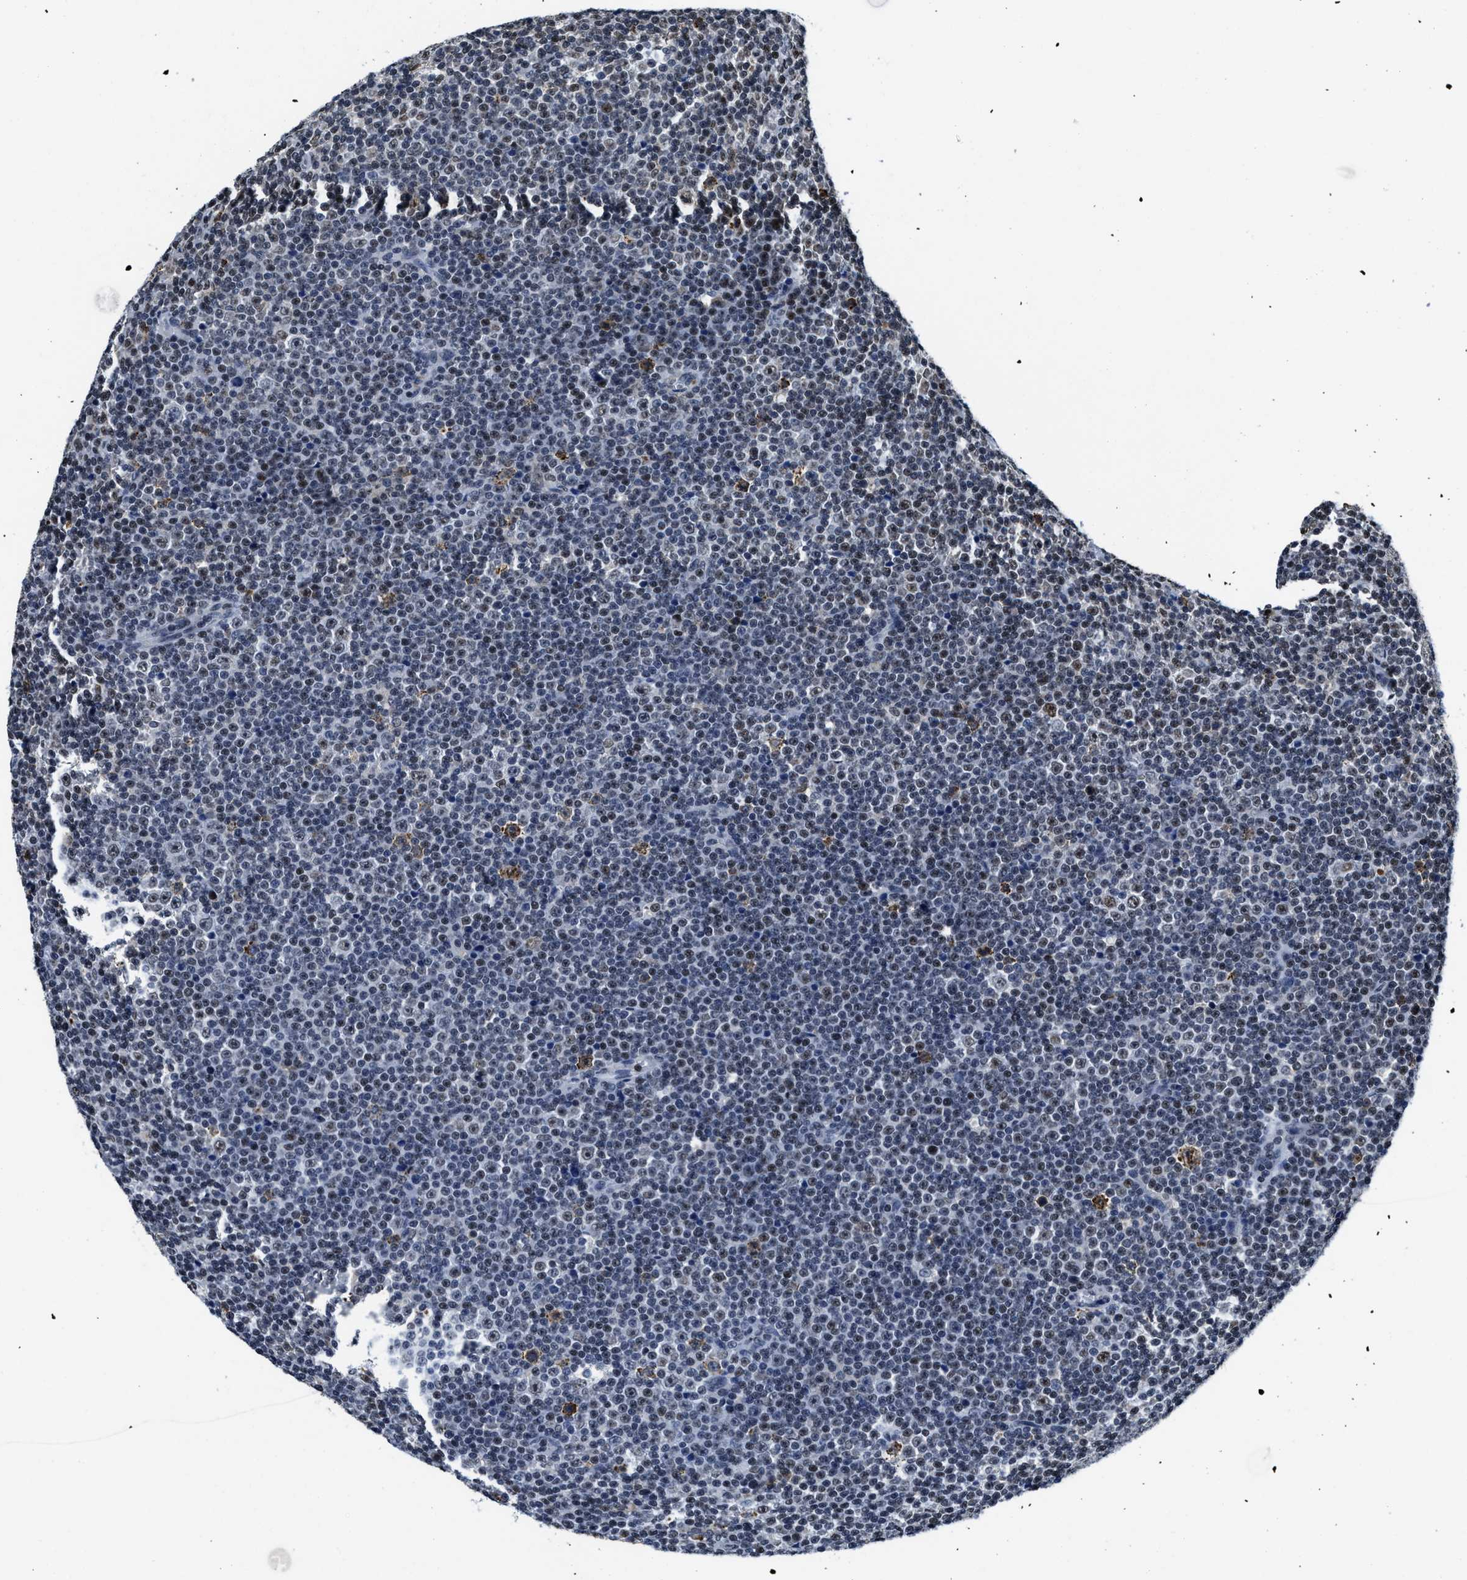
{"staining": {"intensity": "moderate", "quantity": "<25%", "location": "cytoplasmic/membranous,nuclear"}, "tissue": "lymphoma", "cell_type": "Tumor cells", "image_type": "cancer", "snomed": [{"axis": "morphology", "description": "Malignant lymphoma, non-Hodgkin's type, Low grade"}, {"axis": "topography", "description": "Lymph node"}], "caption": "An immunohistochemistry histopathology image of tumor tissue is shown. Protein staining in brown labels moderate cytoplasmic/membranous and nuclear positivity in lymphoma within tumor cells.", "gene": "SUPT16H", "patient": {"sex": "female", "age": 67}}